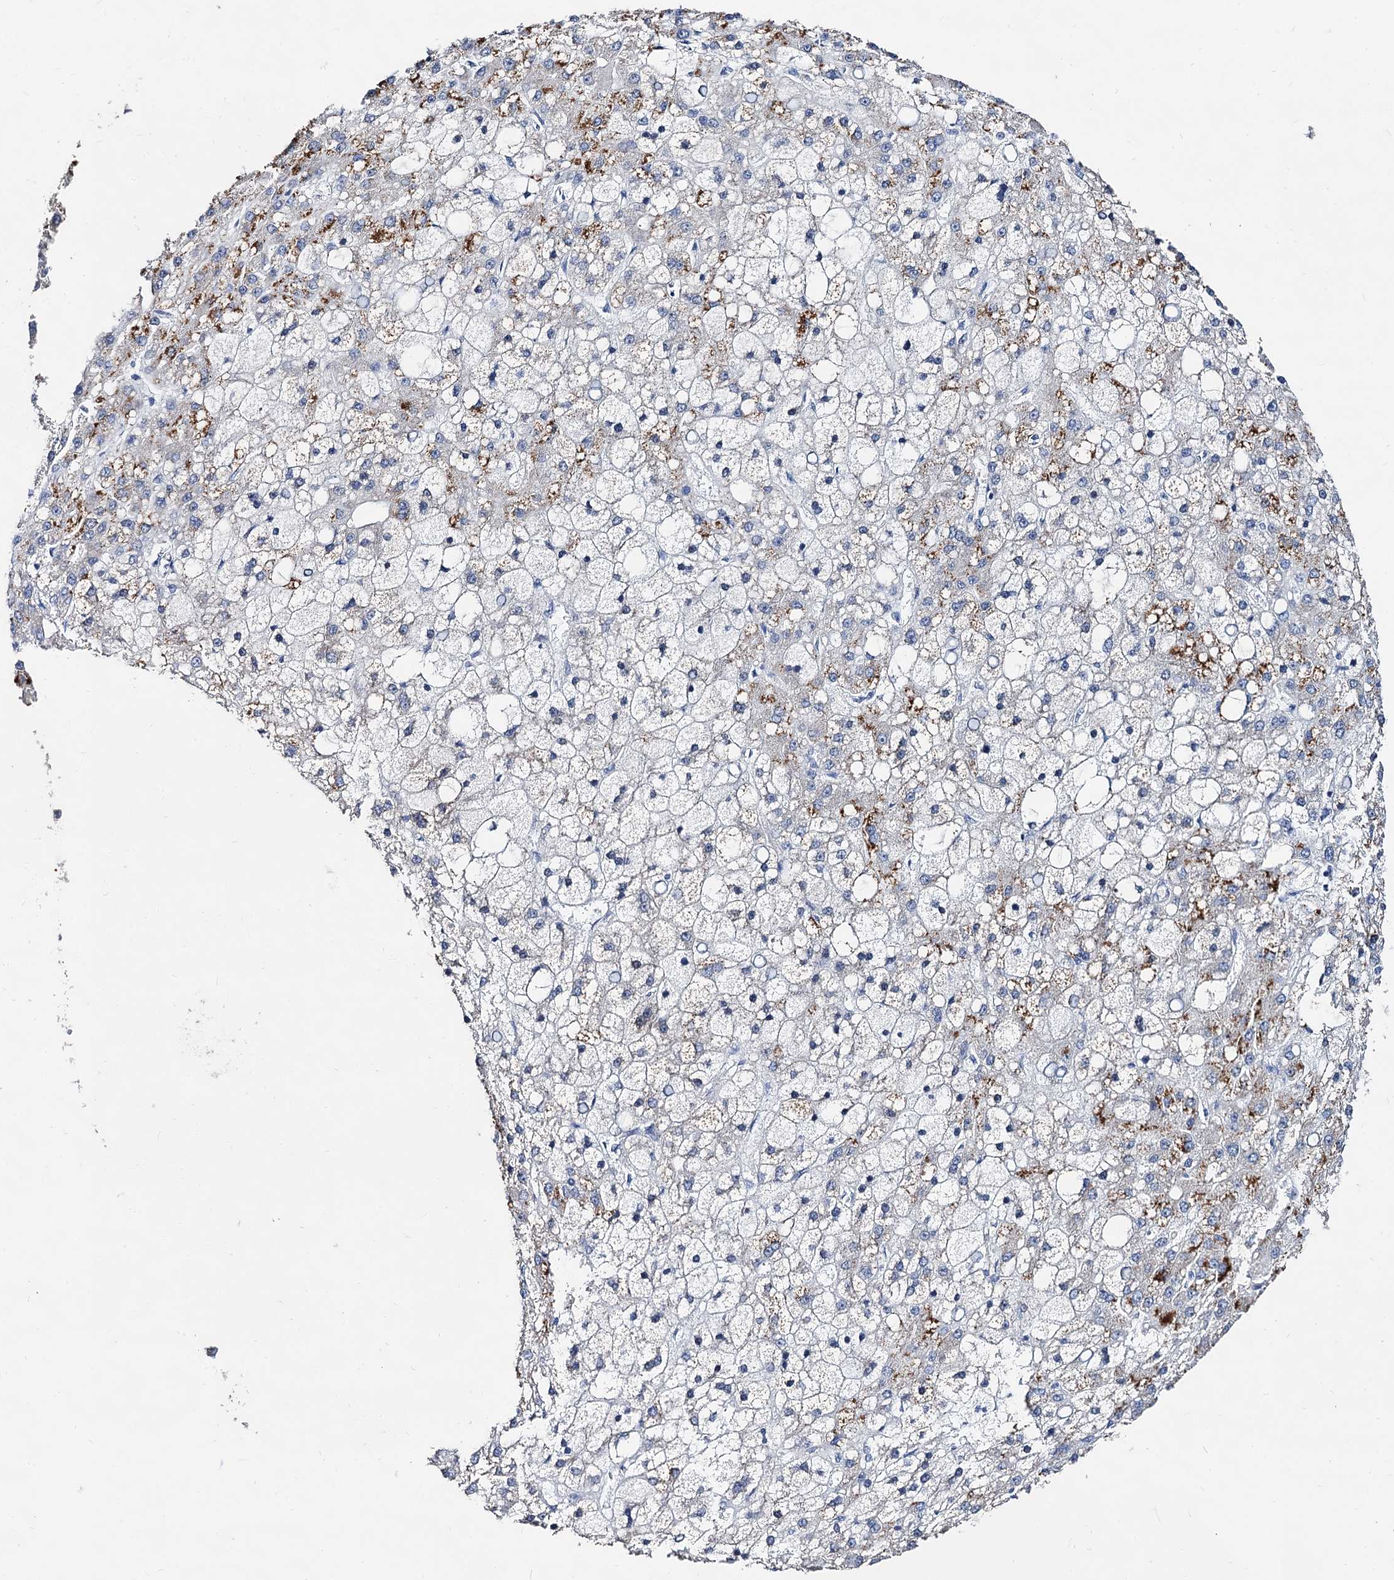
{"staining": {"intensity": "moderate", "quantity": "<25%", "location": "cytoplasmic/membranous"}, "tissue": "liver cancer", "cell_type": "Tumor cells", "image_type": "cancer", "snomed": [{"axis": "morphology", "description": "Carcinoma, Hepatocellular, NOS"}, {"axis": "topography", "description": "Liver"}], "caption": "A histopathology image of human liver hepatocellular carcinoma stained for a protein displays moderate cytoplasmic/membranous brown staining in tumor cells. Using DAB (brown) and hematoxylin (blue) stains, captured at high magnification using brightfield microscopy.", "gene": "CAPRIN2", "patient": {"sex": "male", "age": 67}}